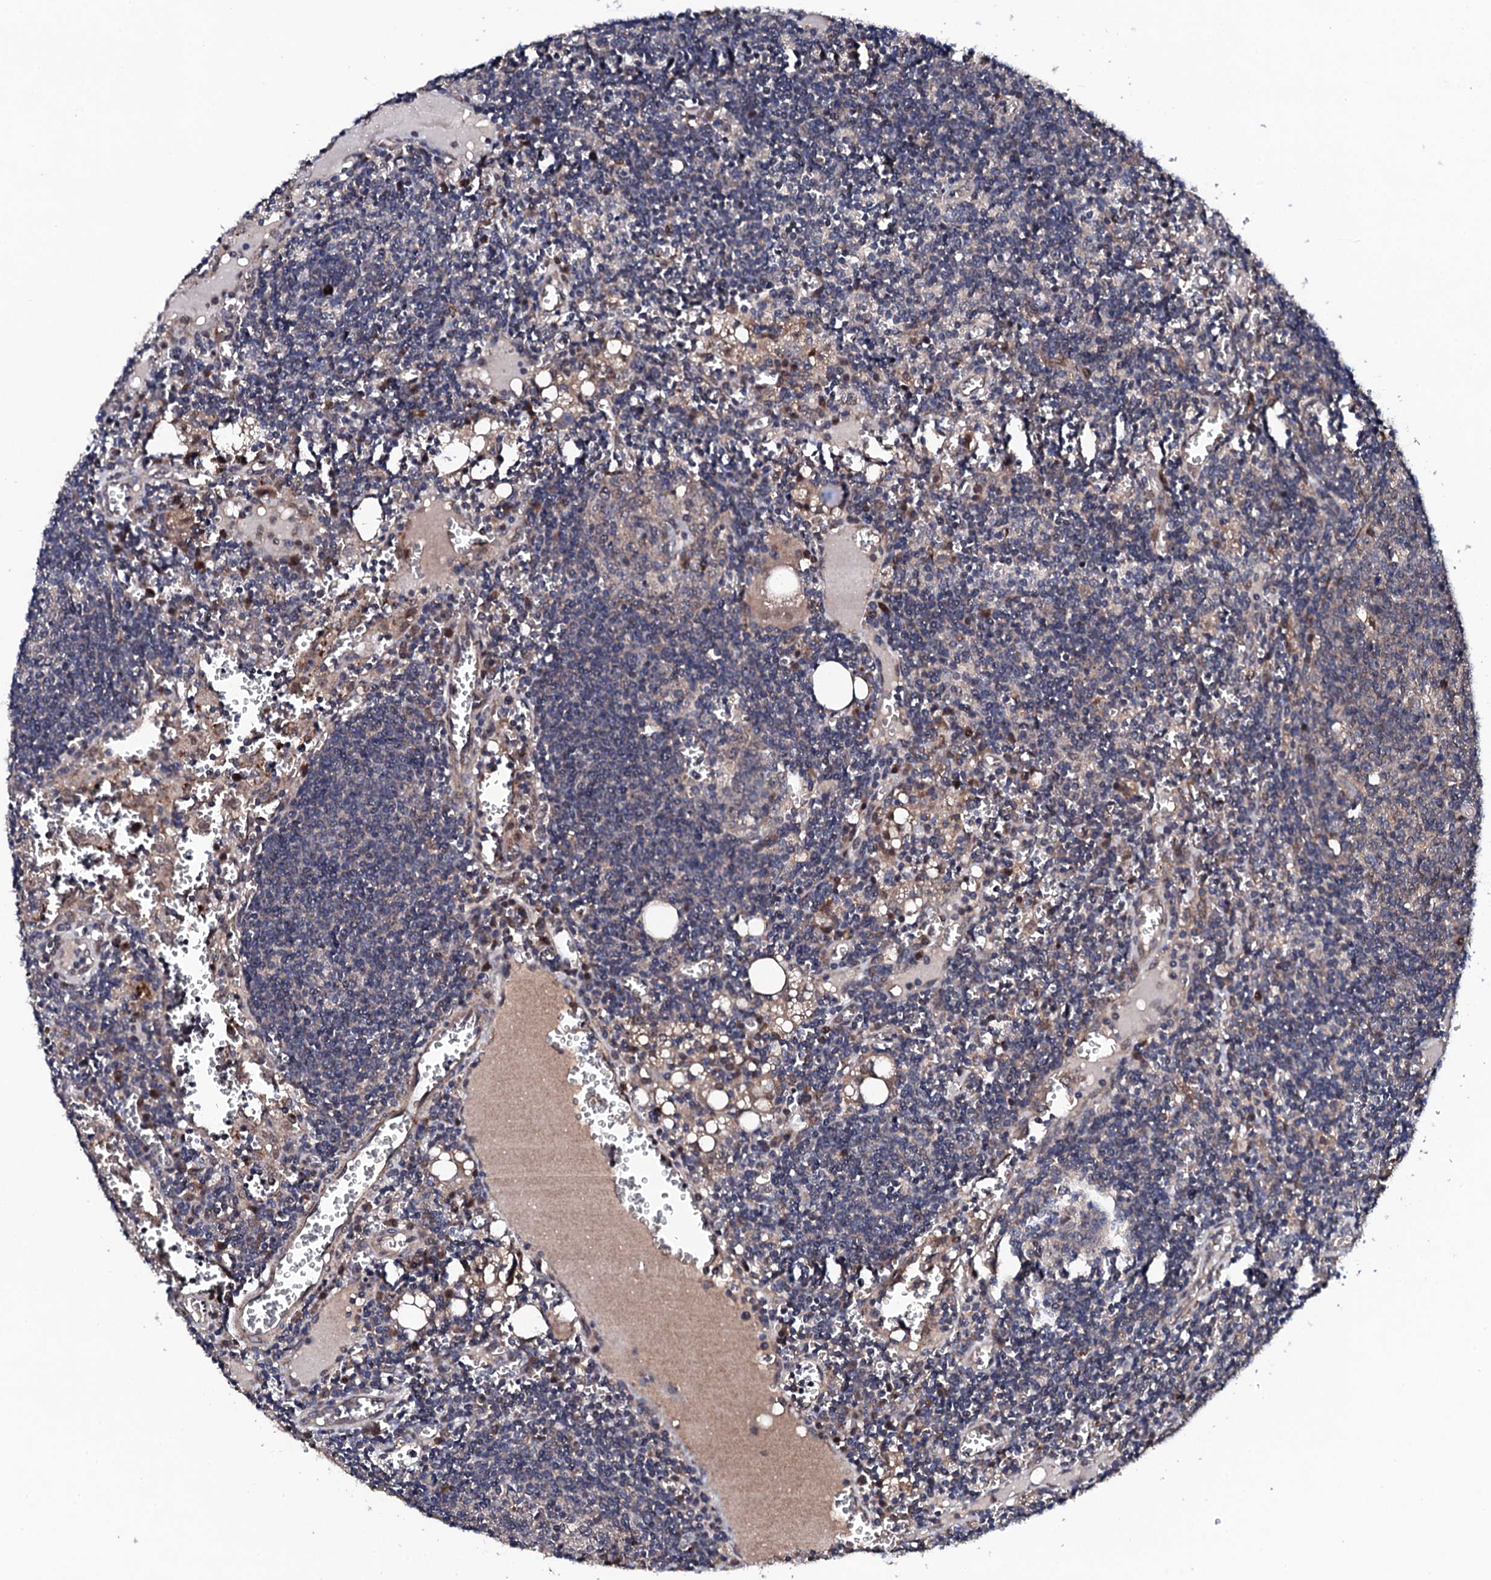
{"staining": {"intensity": "negative", "quantity": "none", "location": "none"}, "tissue": "lymph node", "cell_type": "Germinal center cells", "image_type": "normal", "snomed": [{"axis": "morphology", "description": "Normal tissue, NOS"}, {"axis": "topography", "description": "Lymph node"}], "caption": "Micrograph shows no protein staining in germinal center cells of normal lymph node. (DAB IHC visualized using brightfield microscopy, high magnification).", "gene": "IP6K1", "patient": {"sex": "female", "age": 73}}